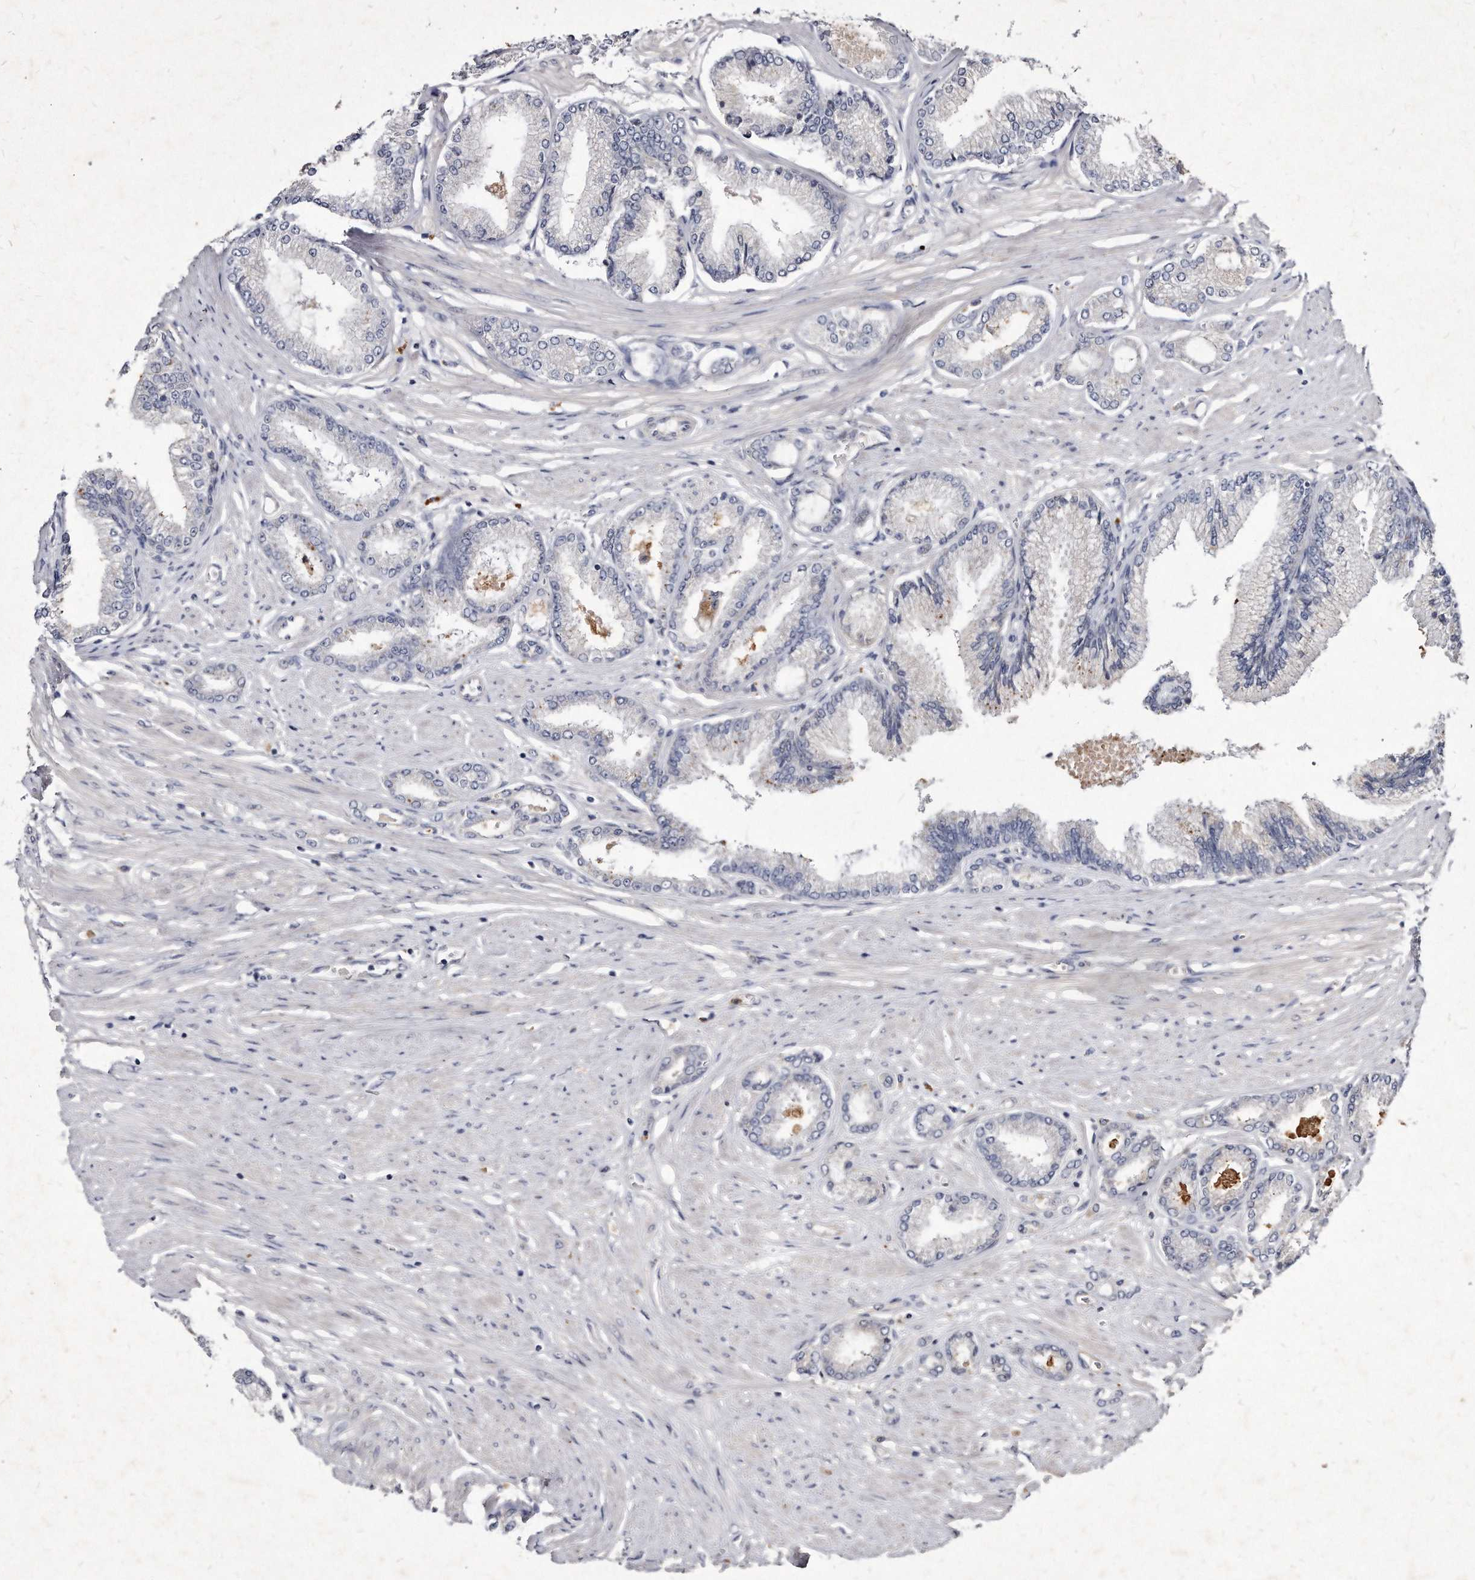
{"staining": {"intensity": "negative", "quantity": "none", "location": "none"}, "tissue": "prostate cancer", "cell_type": "Tumor cells", "image_type": "cancer", "snomed": [{"axis": "morphology", "description": "Adenocarcinoma, Low grade"}, {"axis": "topography", "description": "Prostate"}], "caption": "This histopathology image is of prostate cancer stained with immunohistochemistry (IHC) to label a protein in brown with the nuclei are counter-stained blue. There is no staining in tumor cells. (DAB (3,3'-diaminobenzidine) immunohistochemistry (IHC) visualized using brightfield microscopy, high magnification).", "gene": "KLHDC3", "patient": {"sex": "male", "age": 63}}